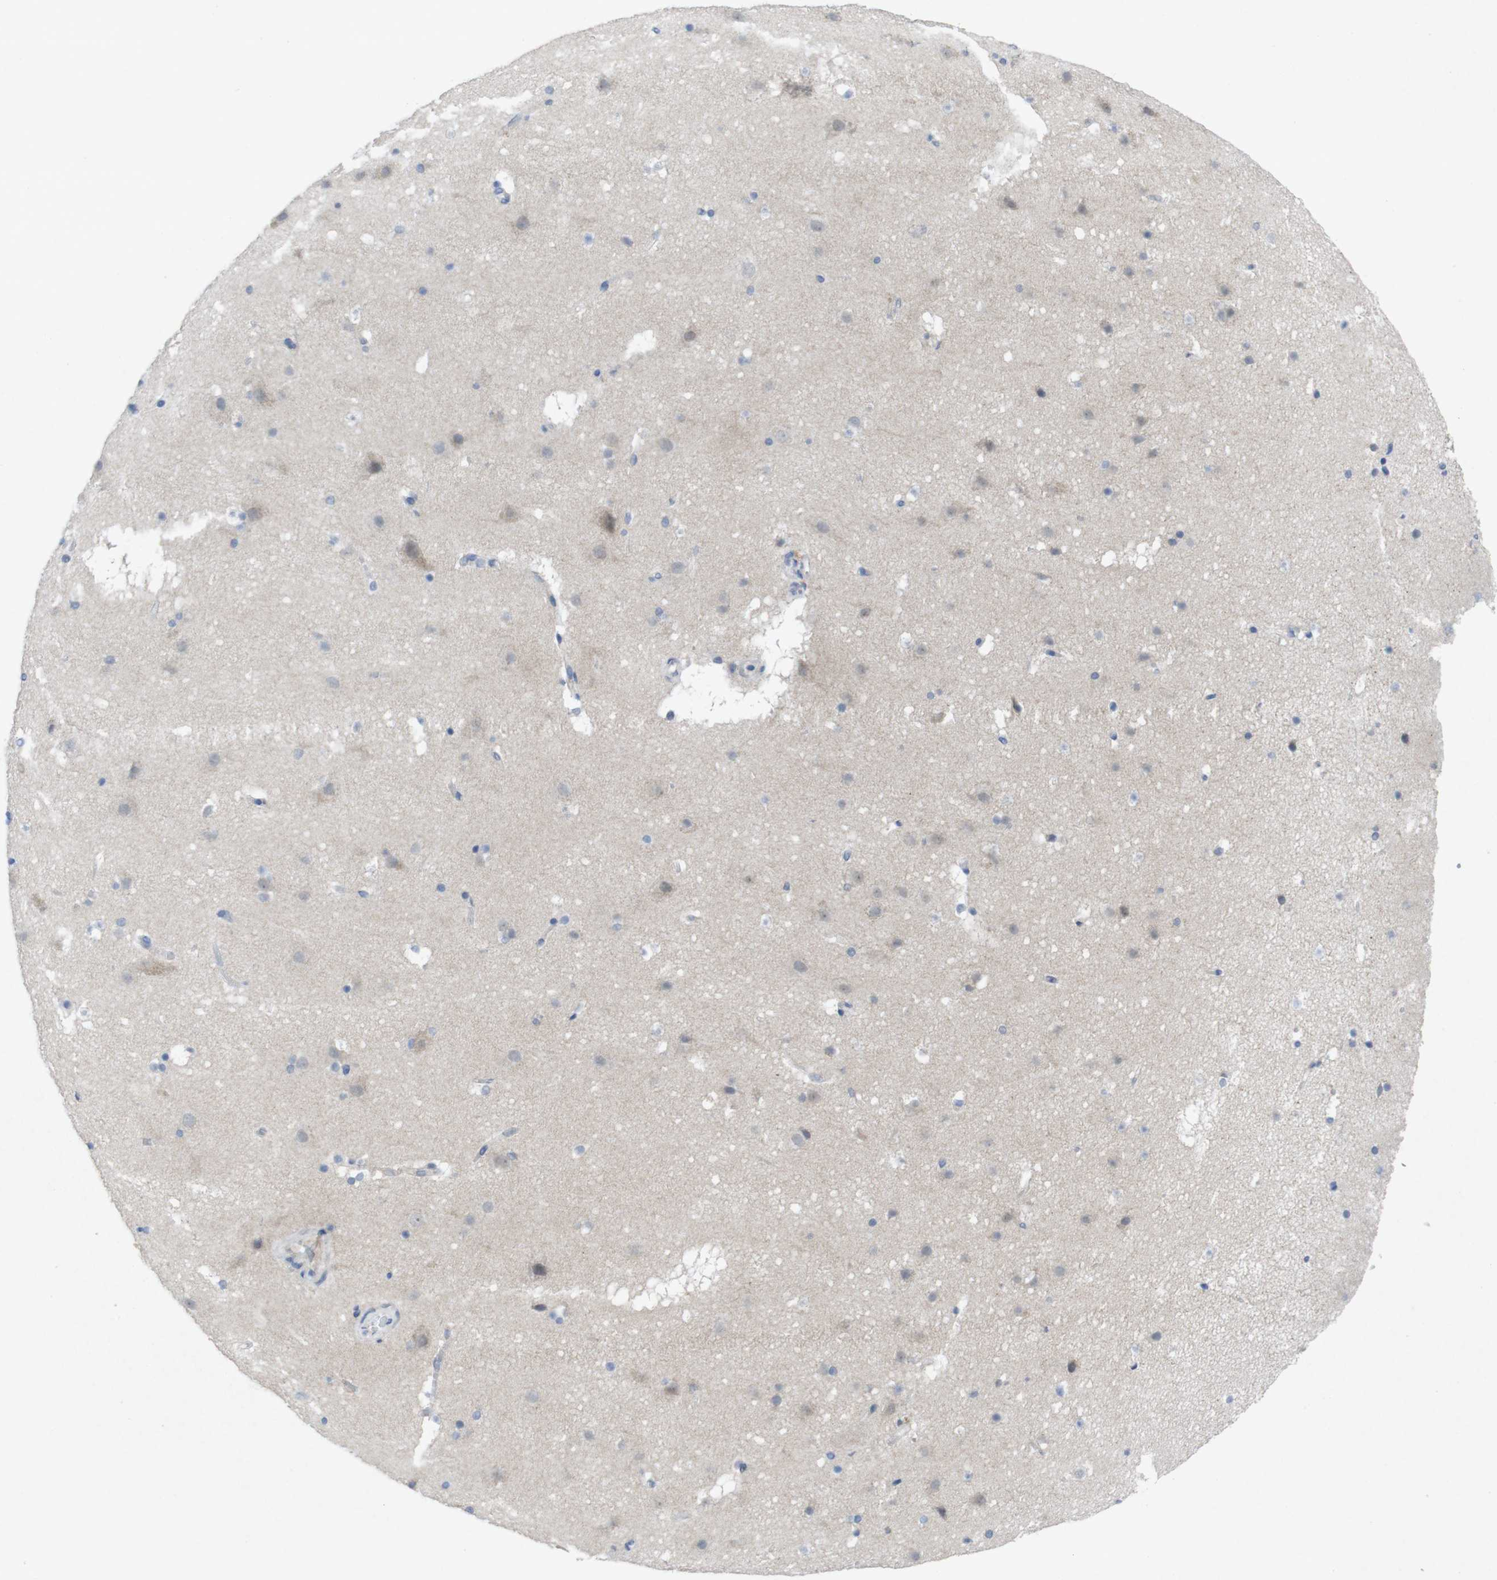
{"staining": {"intensity": "negative", "quantity": "none", "location": "none"}, "tissue": "cerebral cortex", "cell_type": "Endothelial cells", "image_type": "normal", "snomed": [{"axis": "morphology", "description": "Normal tissue, NOS"}, {"axis": "topography", "description": "Cerebral cortex"}], "caption": "Endothelial cells show no significant protein positivity in normal cerebral cortex.", "gene": "SLAMF7", "patient": {"sex": "male", "age": 45}}